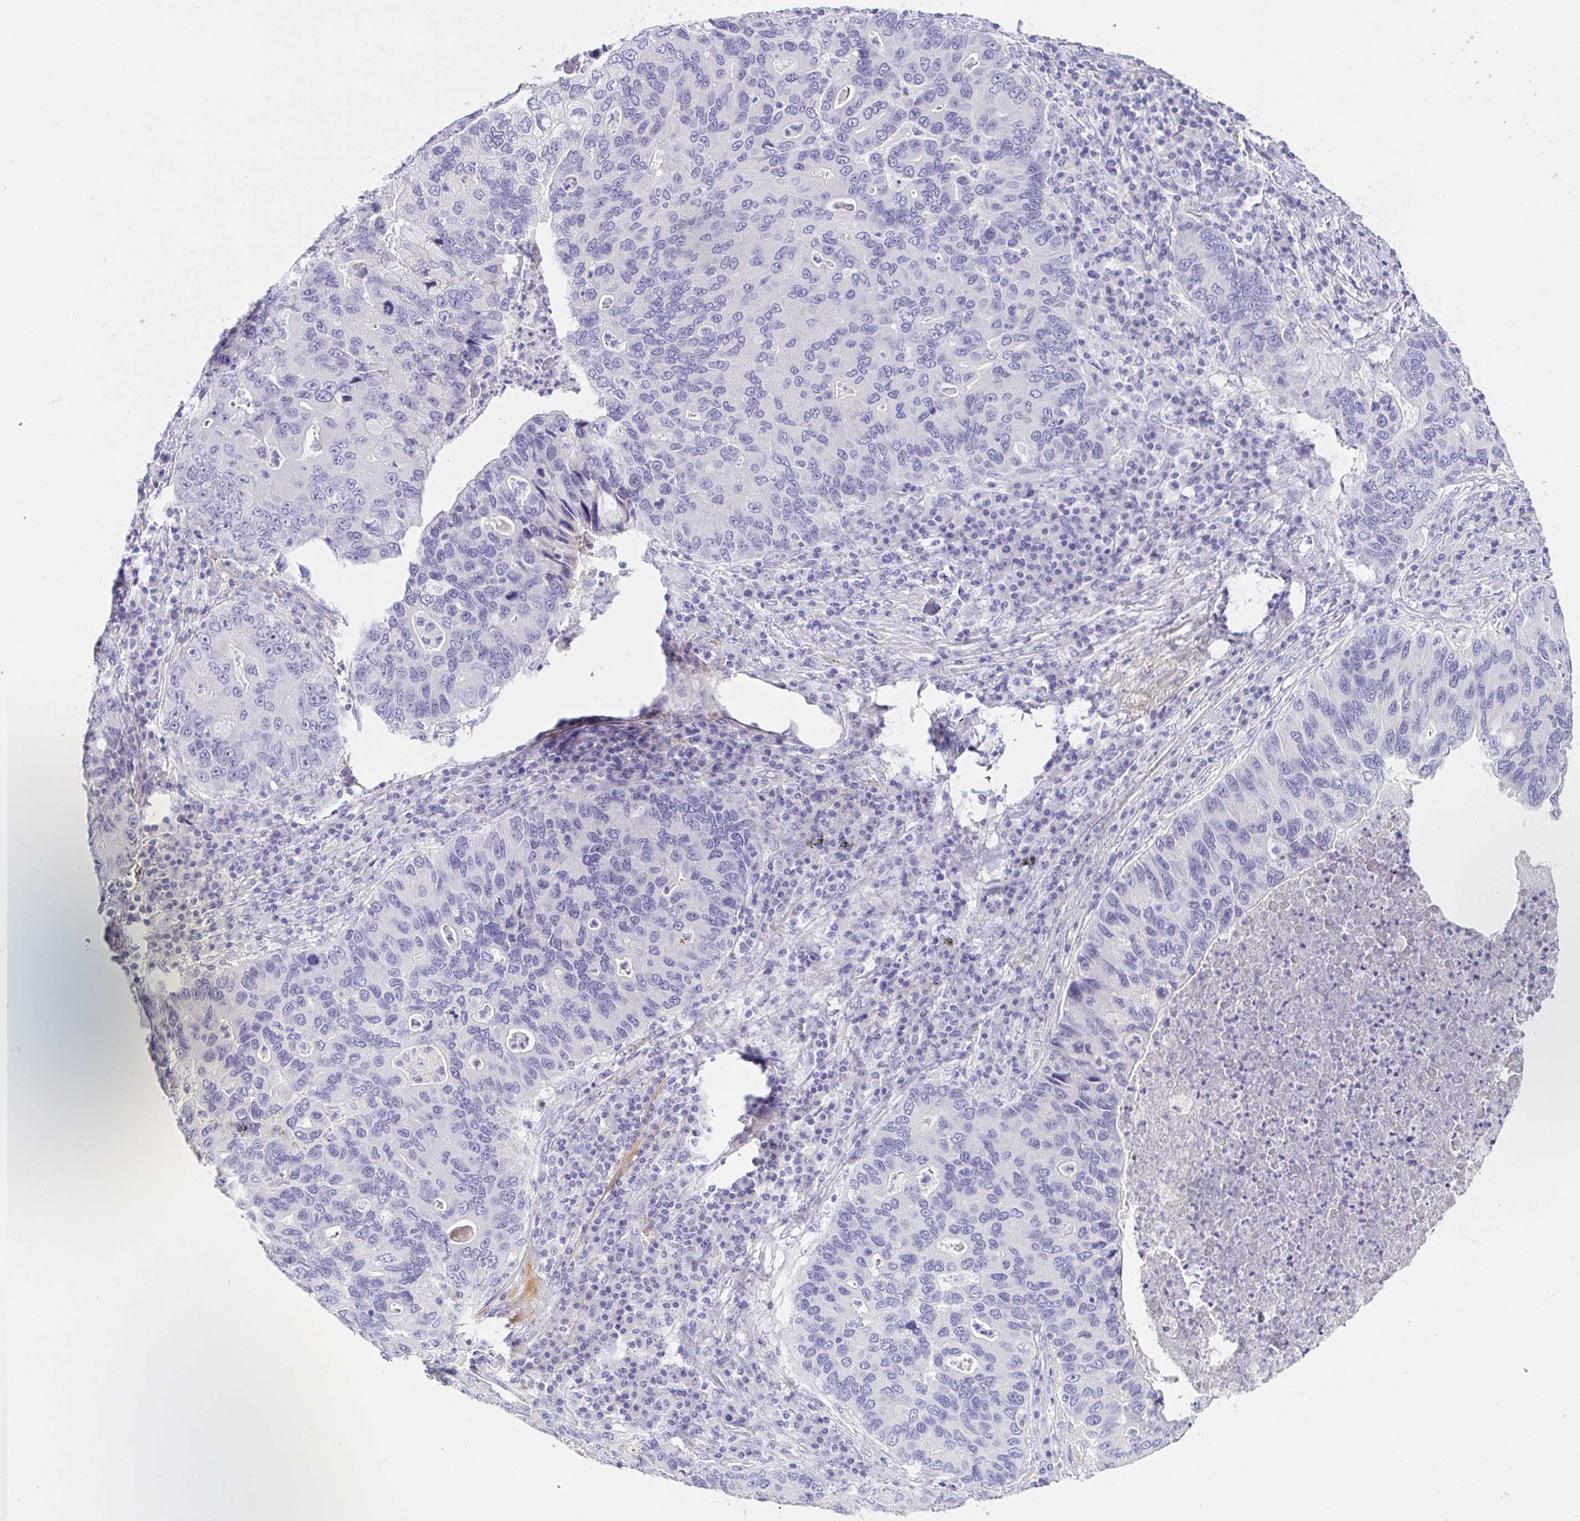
{"staining": {"intensity": "negative", "quantity": "none", "location": "none"}, "tissue": "lung cancer", "cell_type": "Tumor cells", "image_type": "cancer", "snomed": [{"axis": "morphology", "description": "Adenocarcinoma, NOS"}, {"axis": "morphology", "description": "Adenocarcinoma, metastatic, NOS"}, {"axis": "topography", "description": "Lymph node"}, {"axis": "topography", "description": "Lung"}], "caption": "The immunohistochemistry photomicrograph has no significant expression in tumor cells of lung cancer tissue.", "gene": "SAA4", "patient": {"sex": "female", "age": 54}}